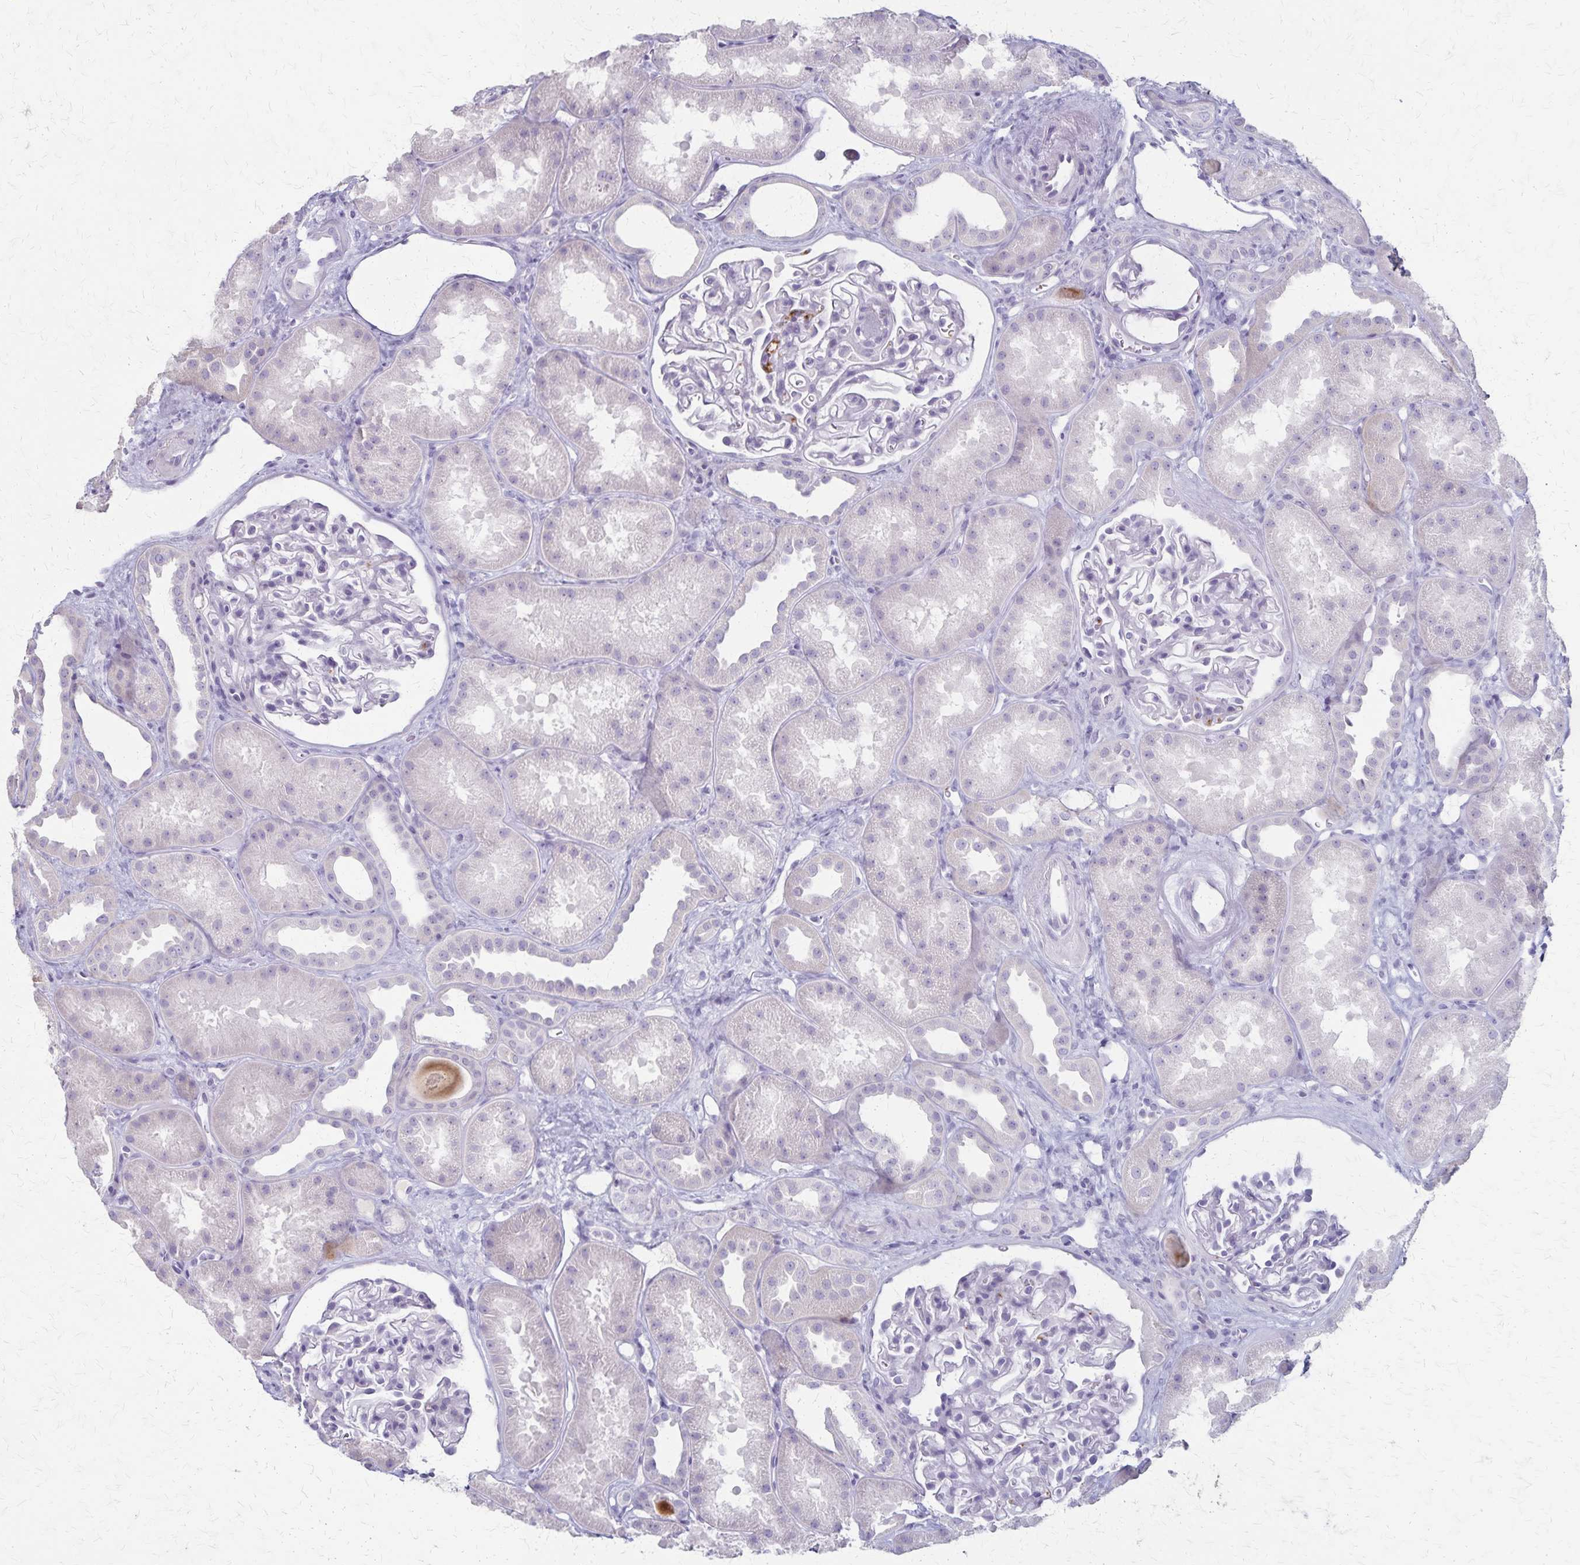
{"staining": {"intensity": "negative", "quantity": "none", "location": "none"}, "tissue": "kidney", "cell_type": "Cells in glomeruli", "image_type": "normal", "snomed": [{"axis": "morphology", "description": "Normal tissue, NOS"}, {"axis": "topography", "description": "Kidney"}], "caption": "DAB (3,3'-diaminobenzidine) immunohistochemical staining of benign kidney displays no significant expression in cells in glomeruli.", "gene": "RASL10B", "patient": {"sex": "male", "age": 61}}